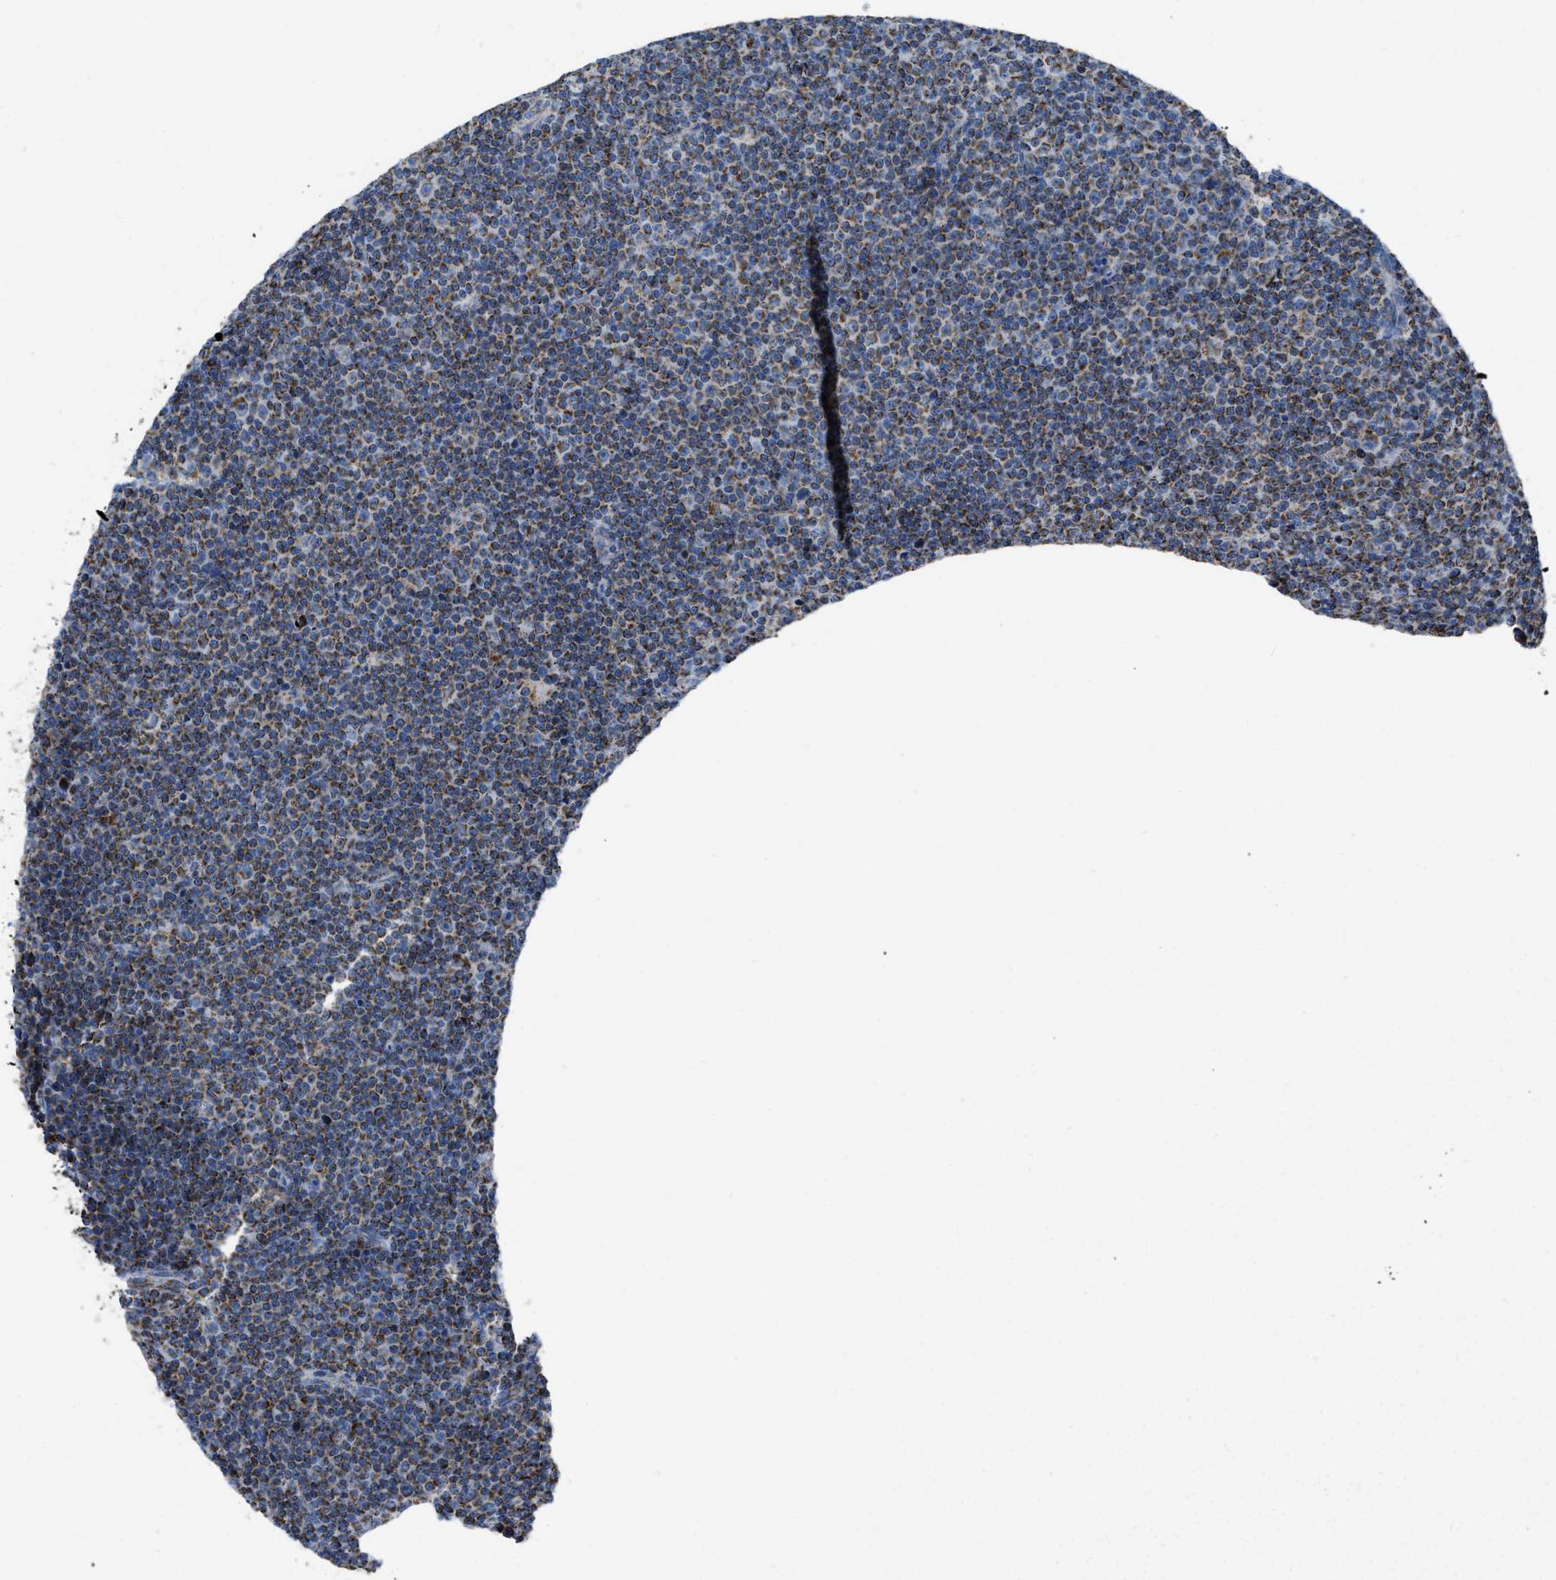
{"staining": {"intensity": "moderate", "quantity": ">75%", "location": "cytoplasmic/membranous"}, "tissue": "lymphoma", "cell_type": "Tumor cells", "image_type": "cancer", "snomed": [{"axis": "morphology", "description": "Malignant lymphoma, non-Hodgkin's type, Low grade"}, {"axis": "topography", "description": "Lymph node"}], "caption": "Moderate cytoplasmic/membranous positivity for a protein is identified in approximately >75% of tumor cells of malignant lymphoma, non-Hodgkin's type (low-grade) using IHC.", "gene": "ETFB", "patient": {"sex": "female", "age": 67}}